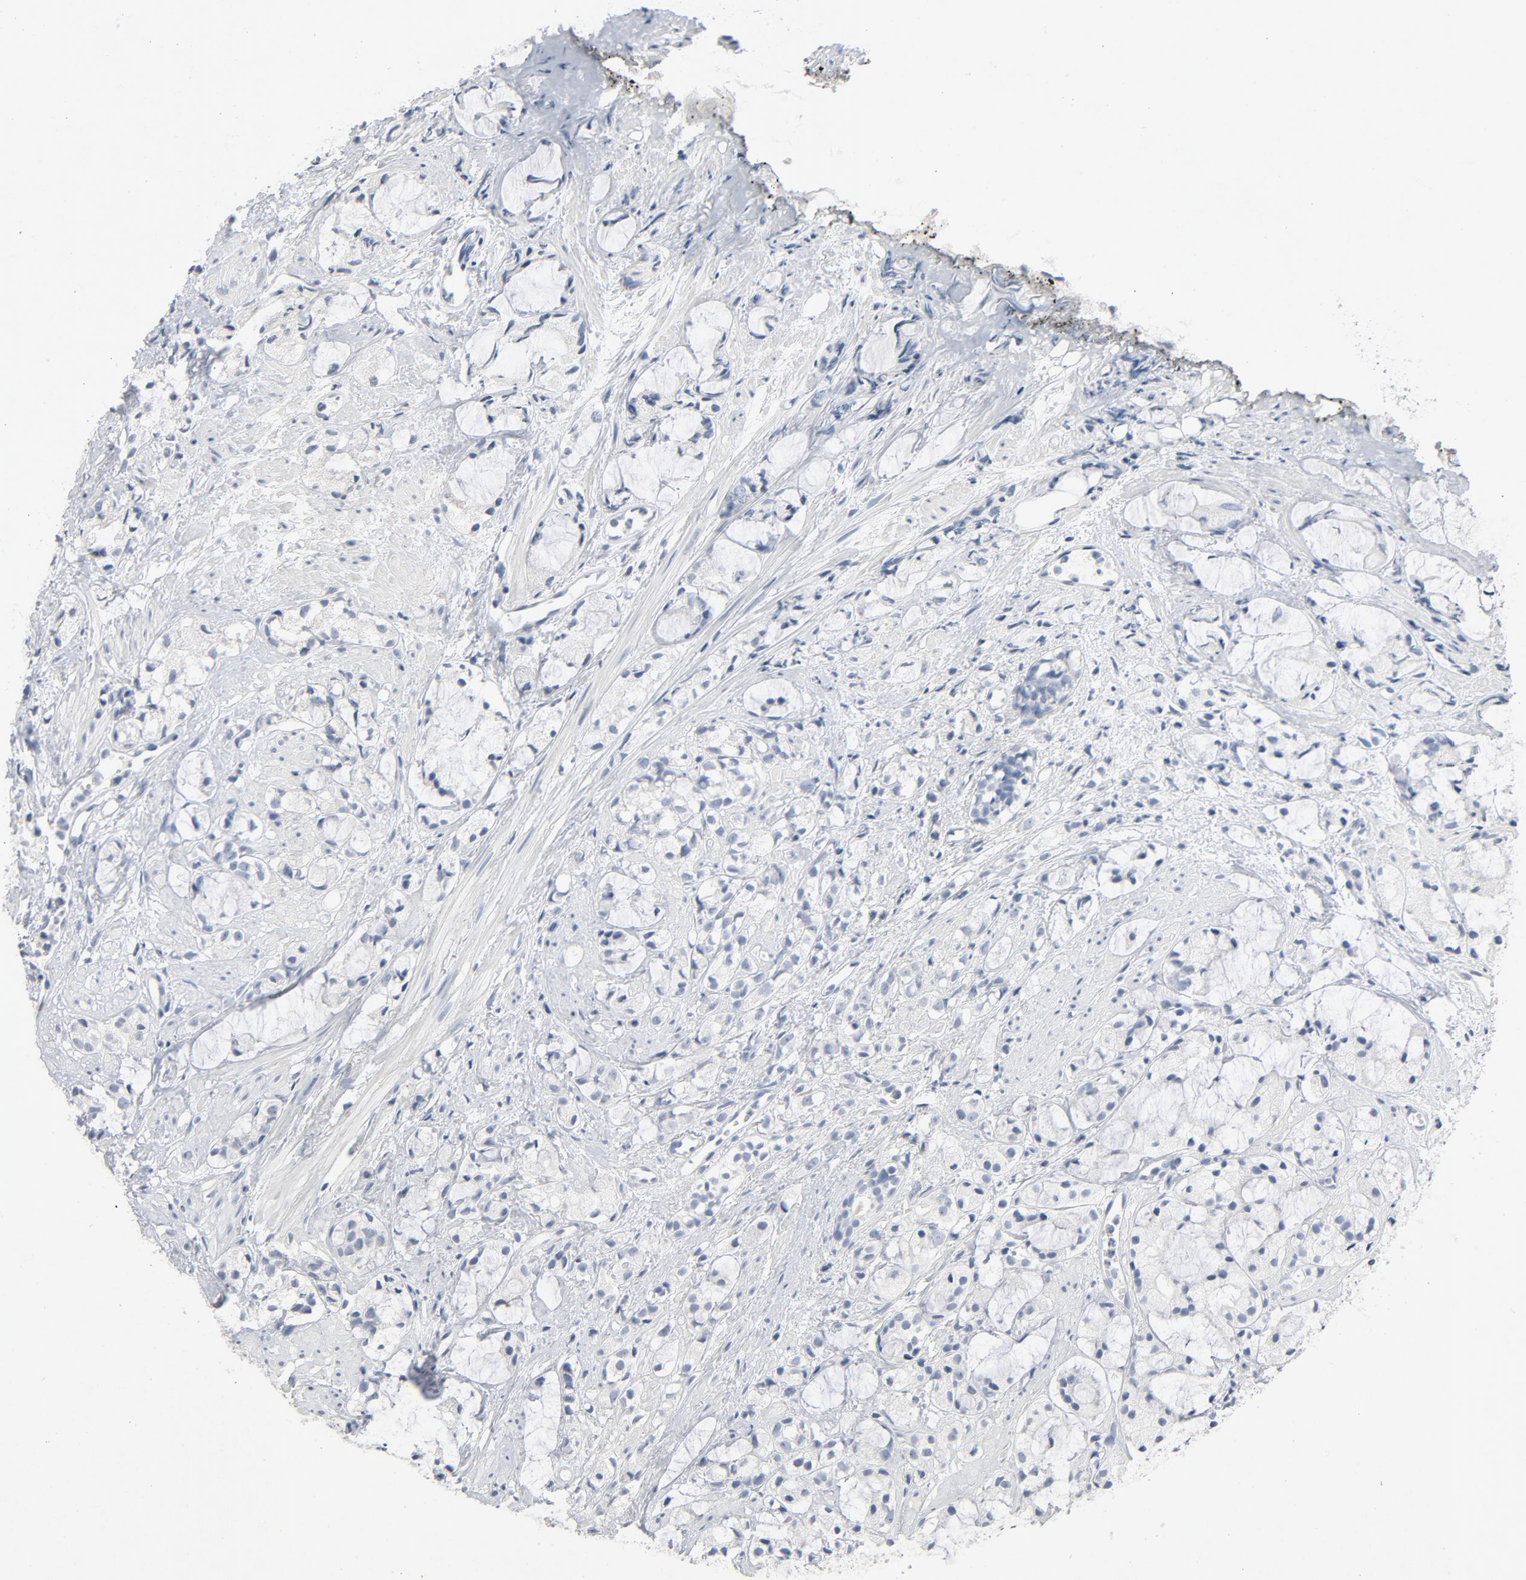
{"staining": {"intensity": "negative", "quantity": "none", "location": "none"}, "tissue": "prostate cancer", "cell_type": "Tumor cells", "image_type": "cancer", "snomed": [{"axis": "morphology", "description": "Adenocarcinoma, High grade"}, {"axis": "topography", "description": "Prostate"}], "caption": "A photomicrograph of prostate cancer (adenocarcinoma (high-grade)) stained for a protein exhibits no brown staining in tumor cells.", "gene": "ZCCHC13", "patient": {"sex": "male", "age": 85}}